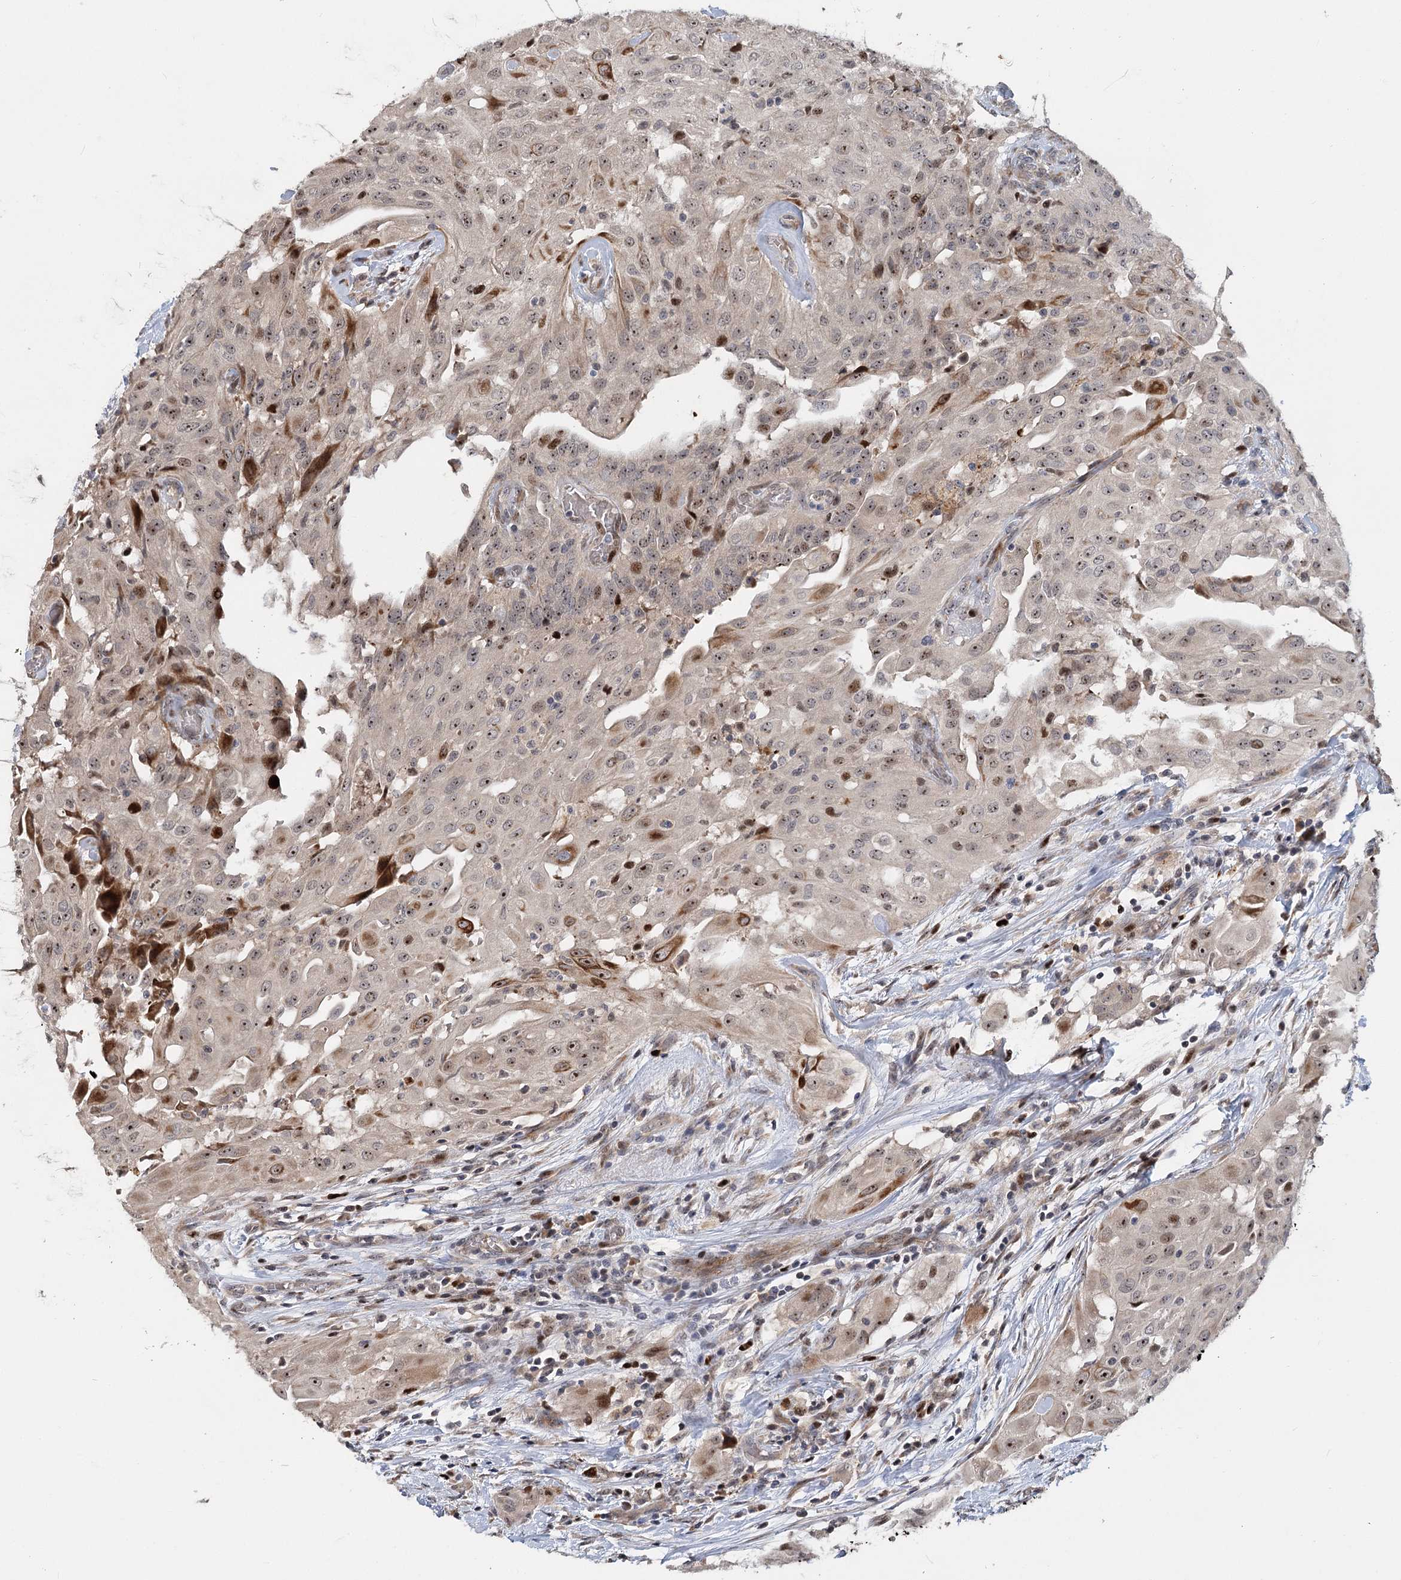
{"staining": {"intensity": "moderate", "quantity": "25%-75%", "location": "nuclear"}, "tissue": "thyroid cancer", "cell_type": "Tumor cells", "image_type": "cancer", "snomed": [{"axis": "morphology", "description": "Papillary adenocarcinoma, NOS"}, {"axis": "topography", "description": "Thyroid gland"}], "caption": "Protein staining reveals moderate nuclear expression in approximately 25%-75% of tumor cells in thyroid cancer (papillary adenocarcinoma).", "gene": "PIK3C2A", "patient": {"sex": "female", "age": 59}}